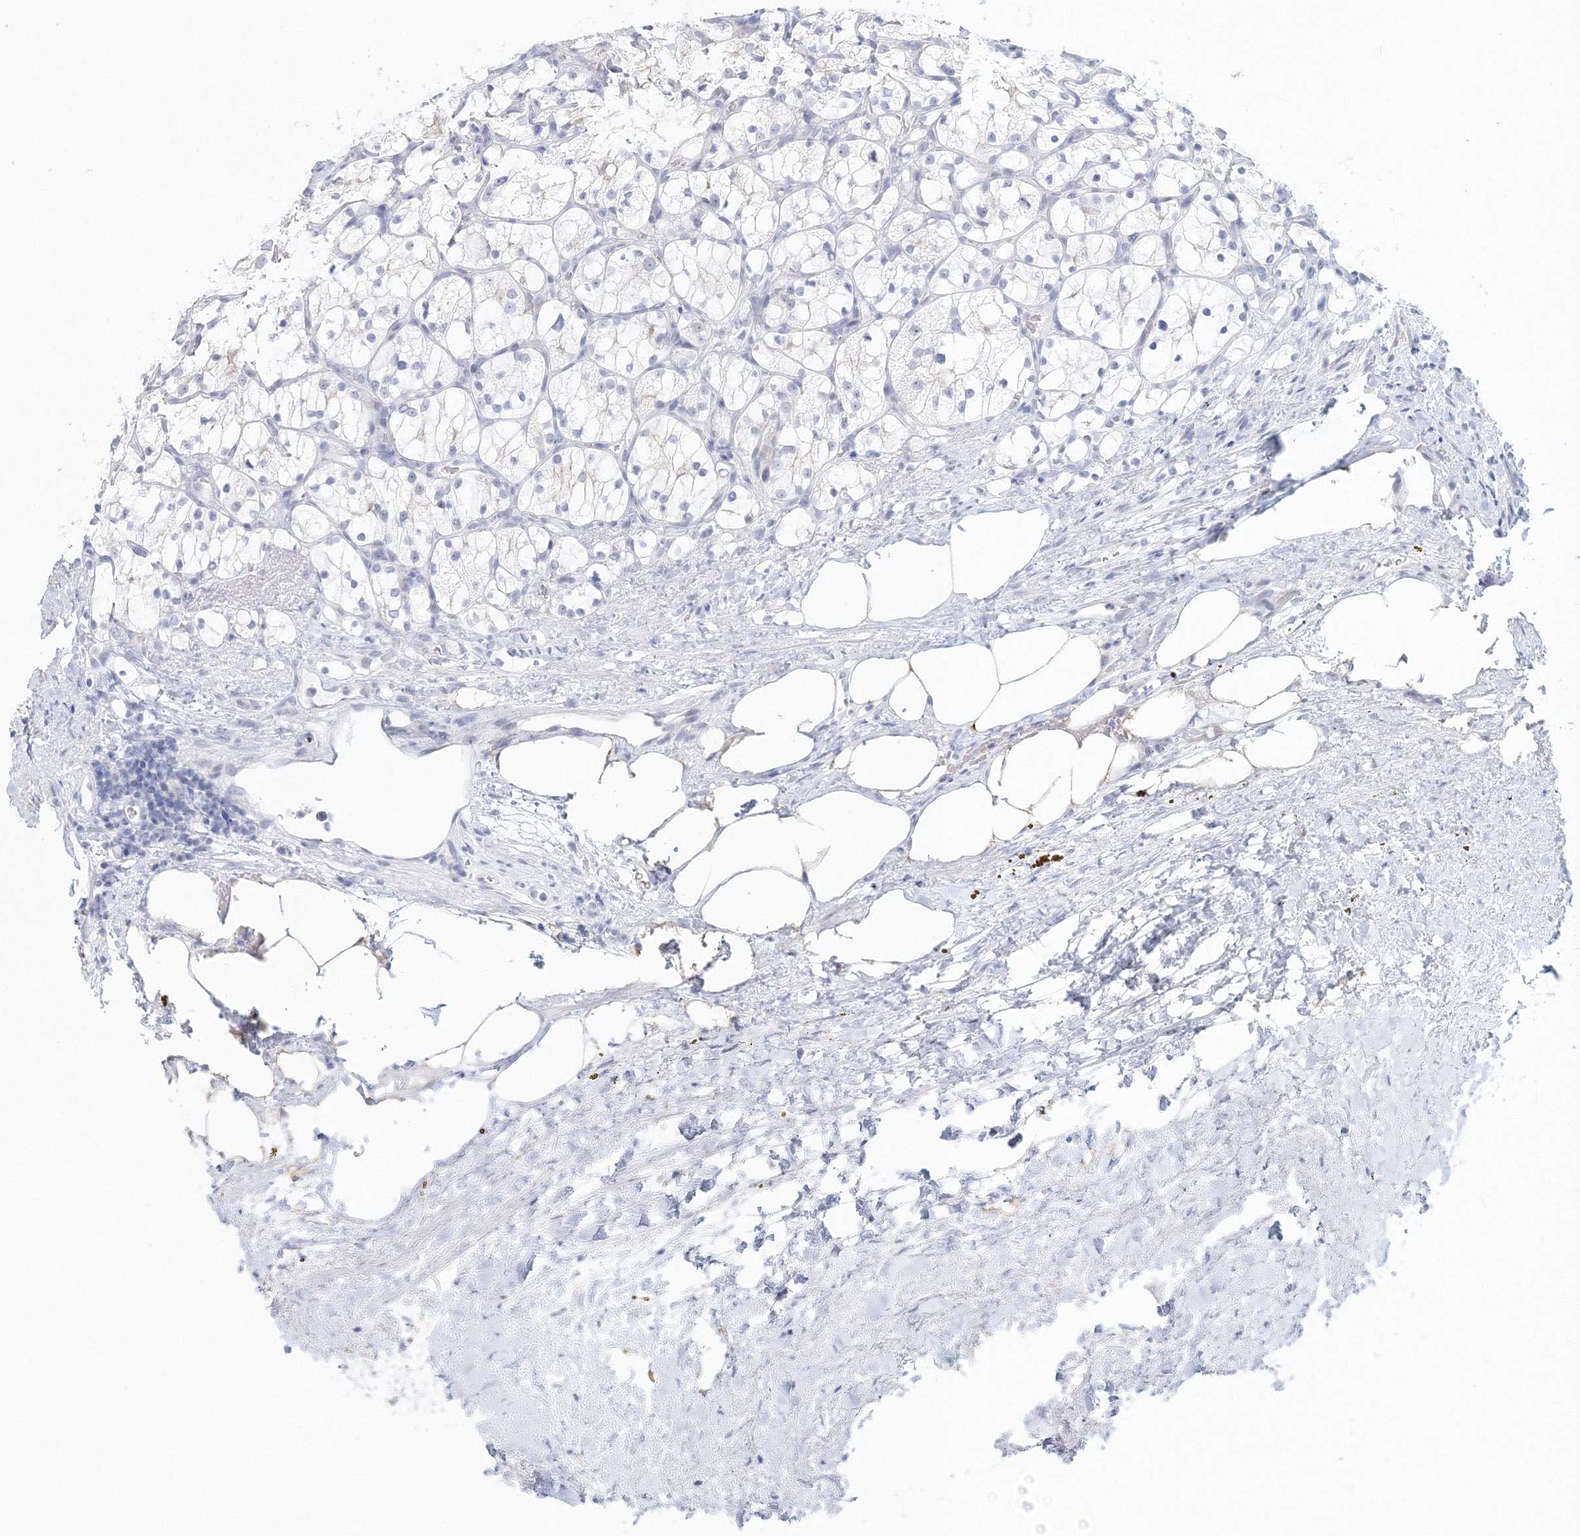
{"staining": {"intensity": "negative", "quantity": "none", "location": "none"}, "tissue": "renal cancer", "cell_type": "Tumor cells", "image_type": "cancer", "snomed": [{"axis": "morphology", "description": "Adenocarcinoma, NOS"}, {"axis": "topography", "description": "Kidney"}], "caption": "There is no significant expression in tumor cells of renal cancer.", "gene": "VSIG1", "patient": {"sex": "female", "age": 69}}